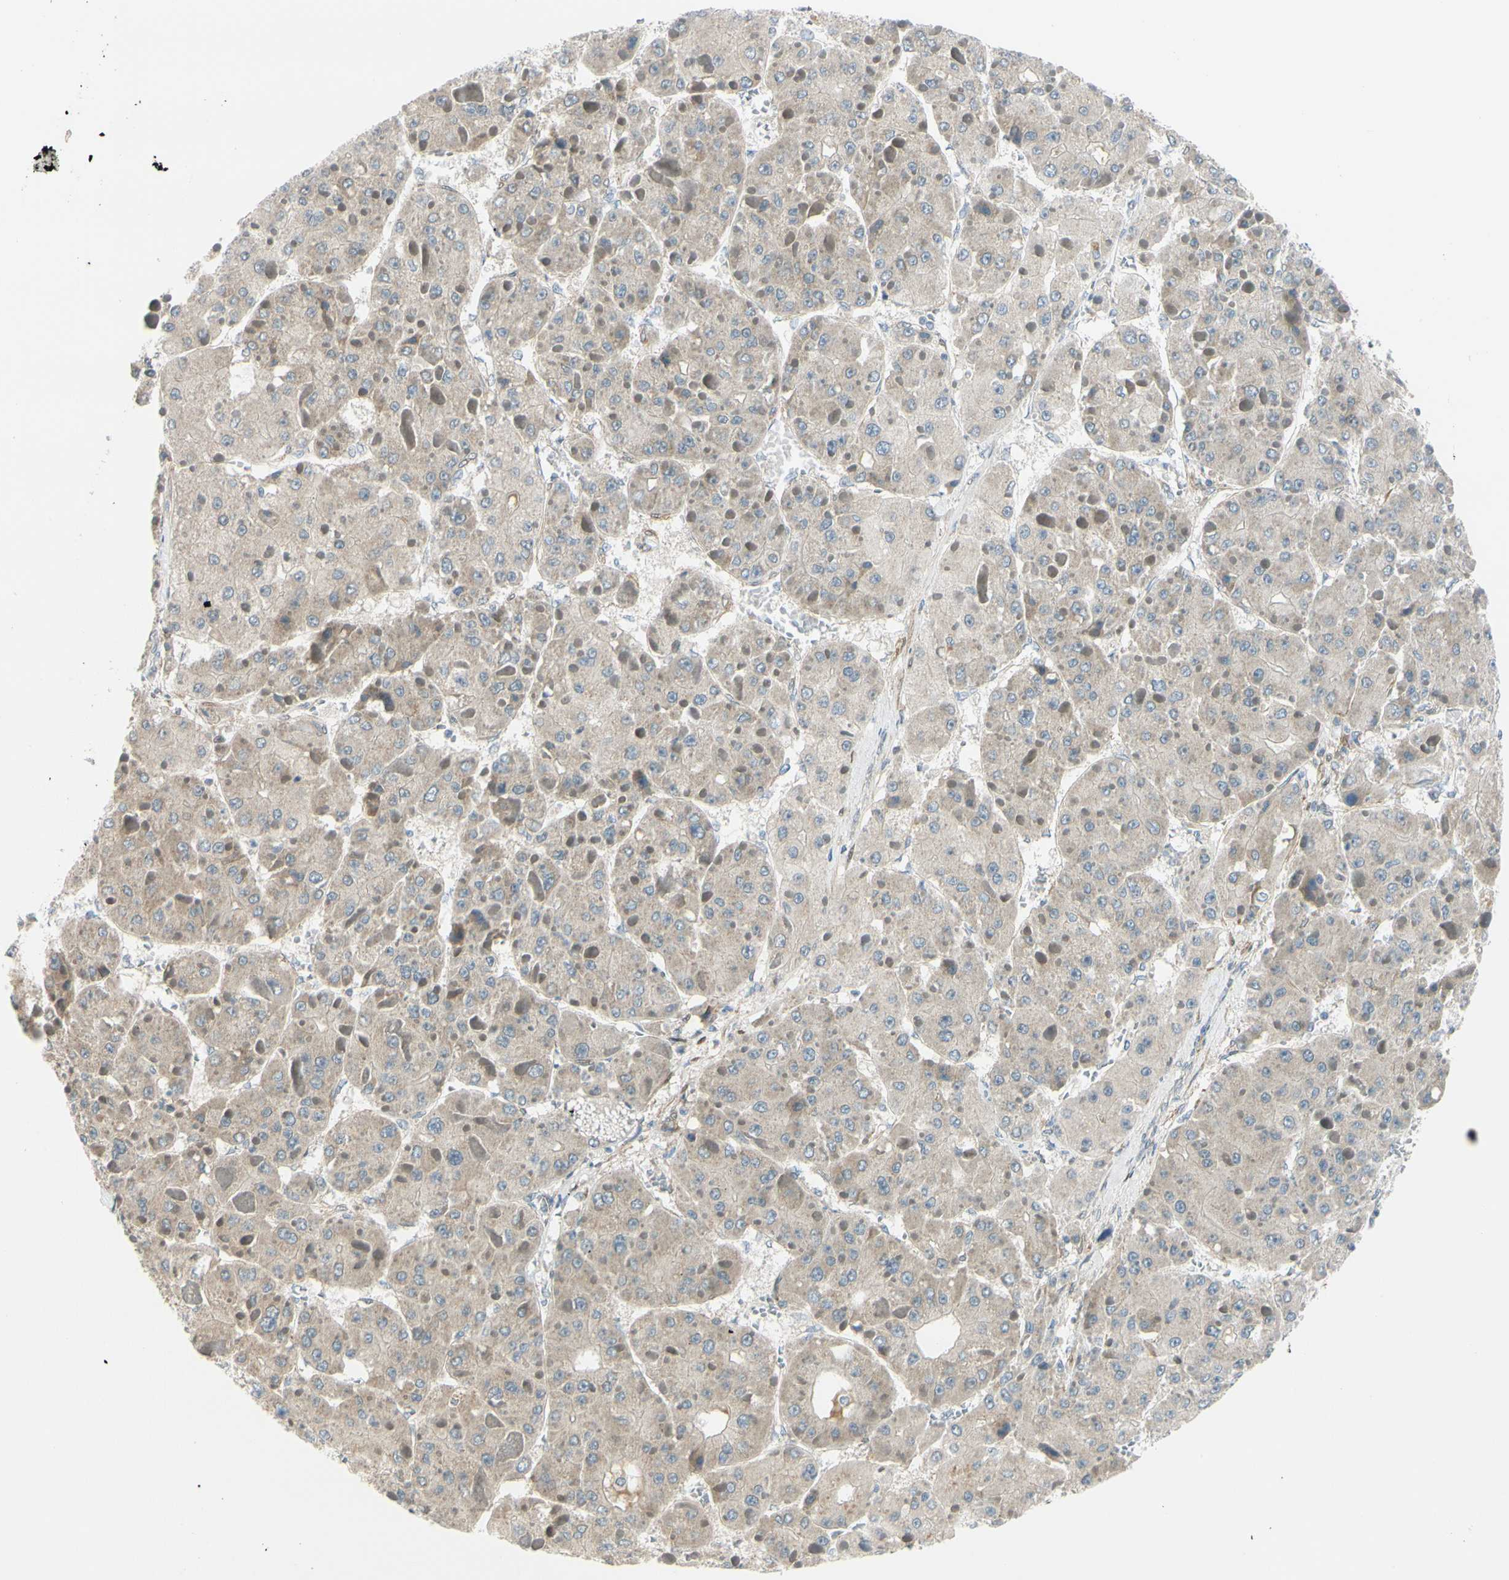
{"staining": {"intensity": "weak", "quantity": "<25%", "location": "cytoplasmic/membranous"}, "tissue": "liver cancer", "cell_type": "Tumor cells", "image_type": "cancer", "snomed": [{"axis": "morphology", "description": "Carcinoma, Hepatocellular, NOS"}, {"axis": "topography", "description": "Liver"}], "caption": "IHC of human liver hepatocellular carcinoma reveals no staining in tumor cells.", "gene": "FHL2", "patient": {"sex": "female", "age": 73}}